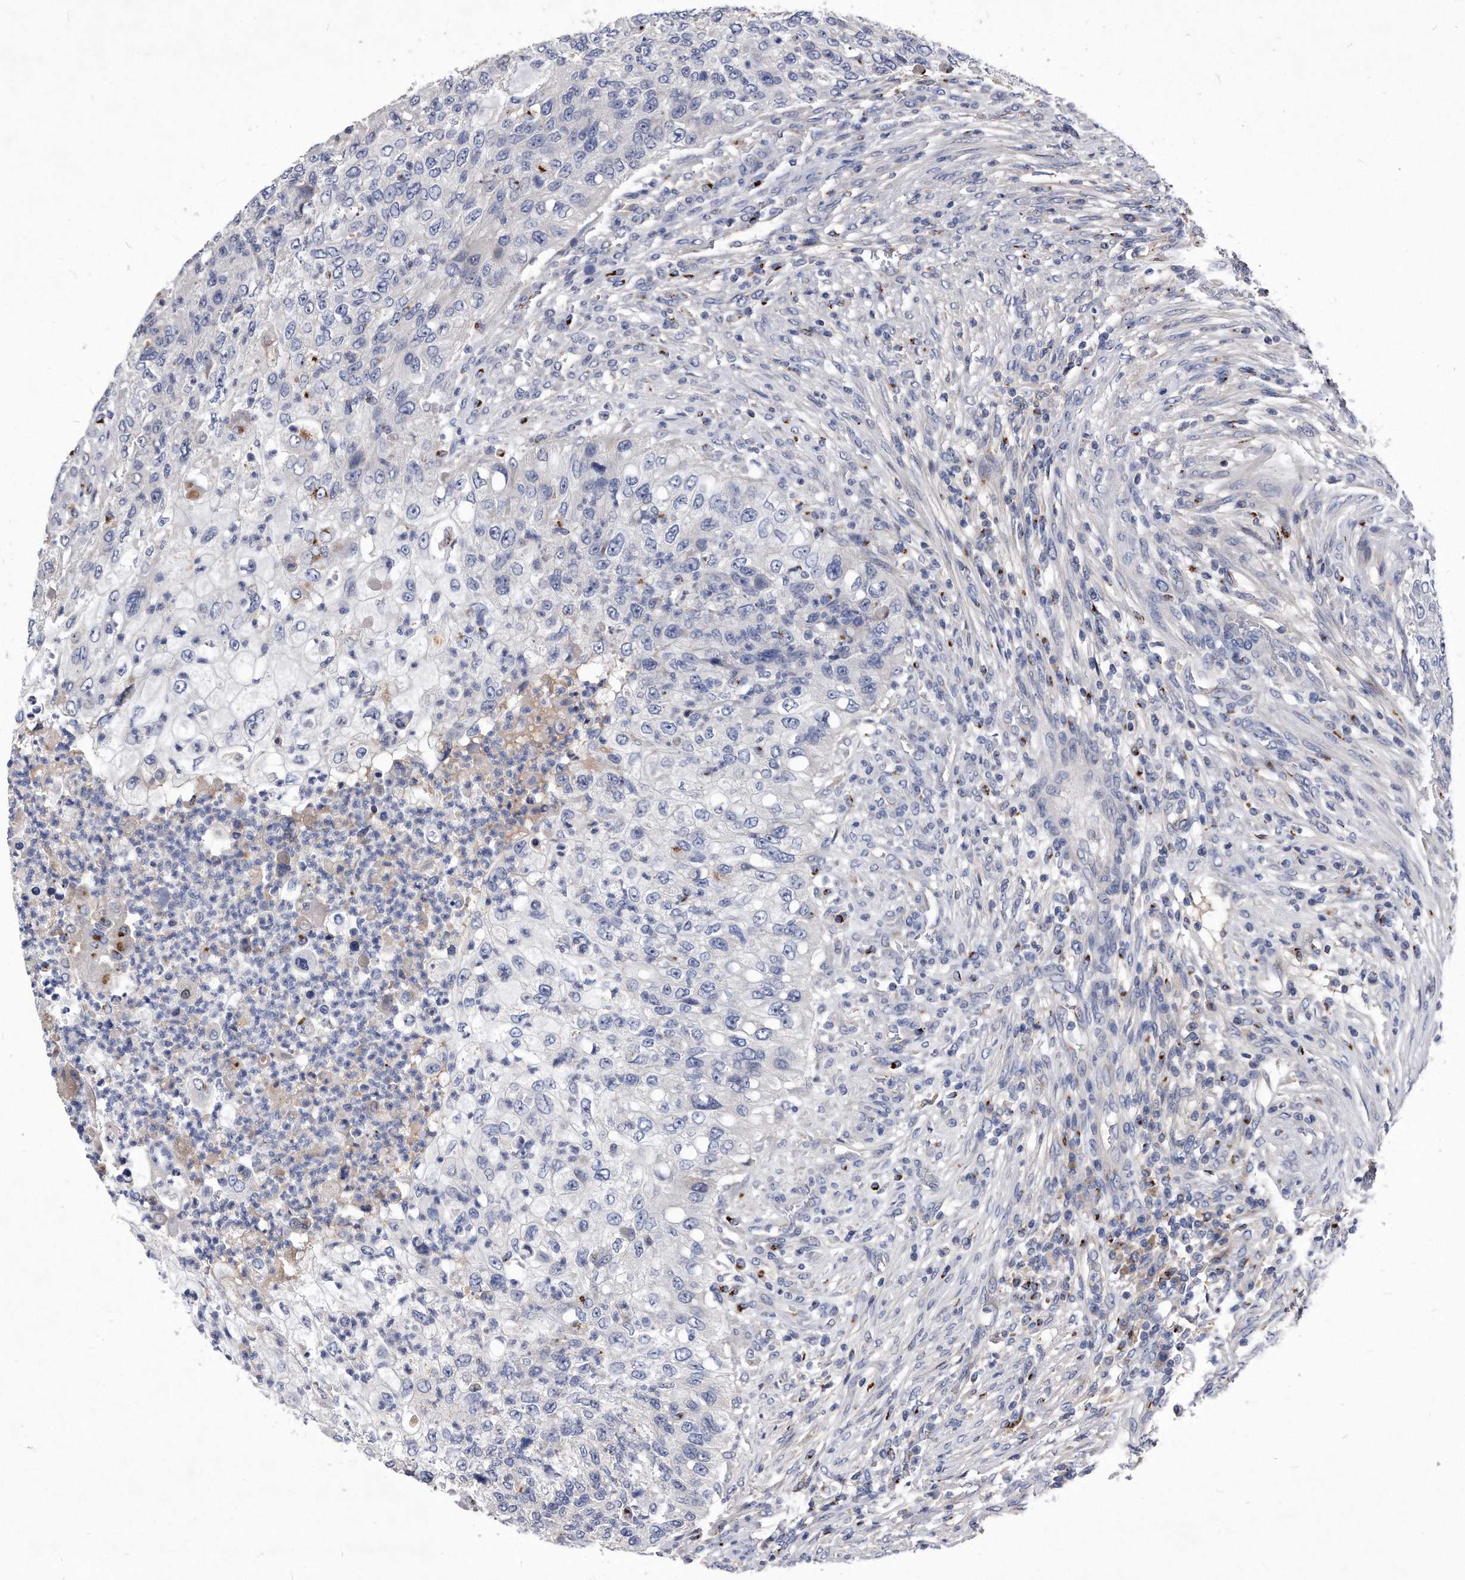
{"staining": {"intensity": "negative", "quantity": "none", "location": "none"}, "tissue": "urothelial cancer", "cell_type": "Tumor cells", "image_type": "cancer", "snomed": [{"axis": "morphology", "description": "Urothelial carcinoma, High grade"}, {"axis": "topography", "description": "Urinary bladder"}], "caption": "The micrograph displays no staining of tumor cells in urothelial cancer.", "gene": "MGAT4A", "patient": {"sex": "female", "age": 60}}